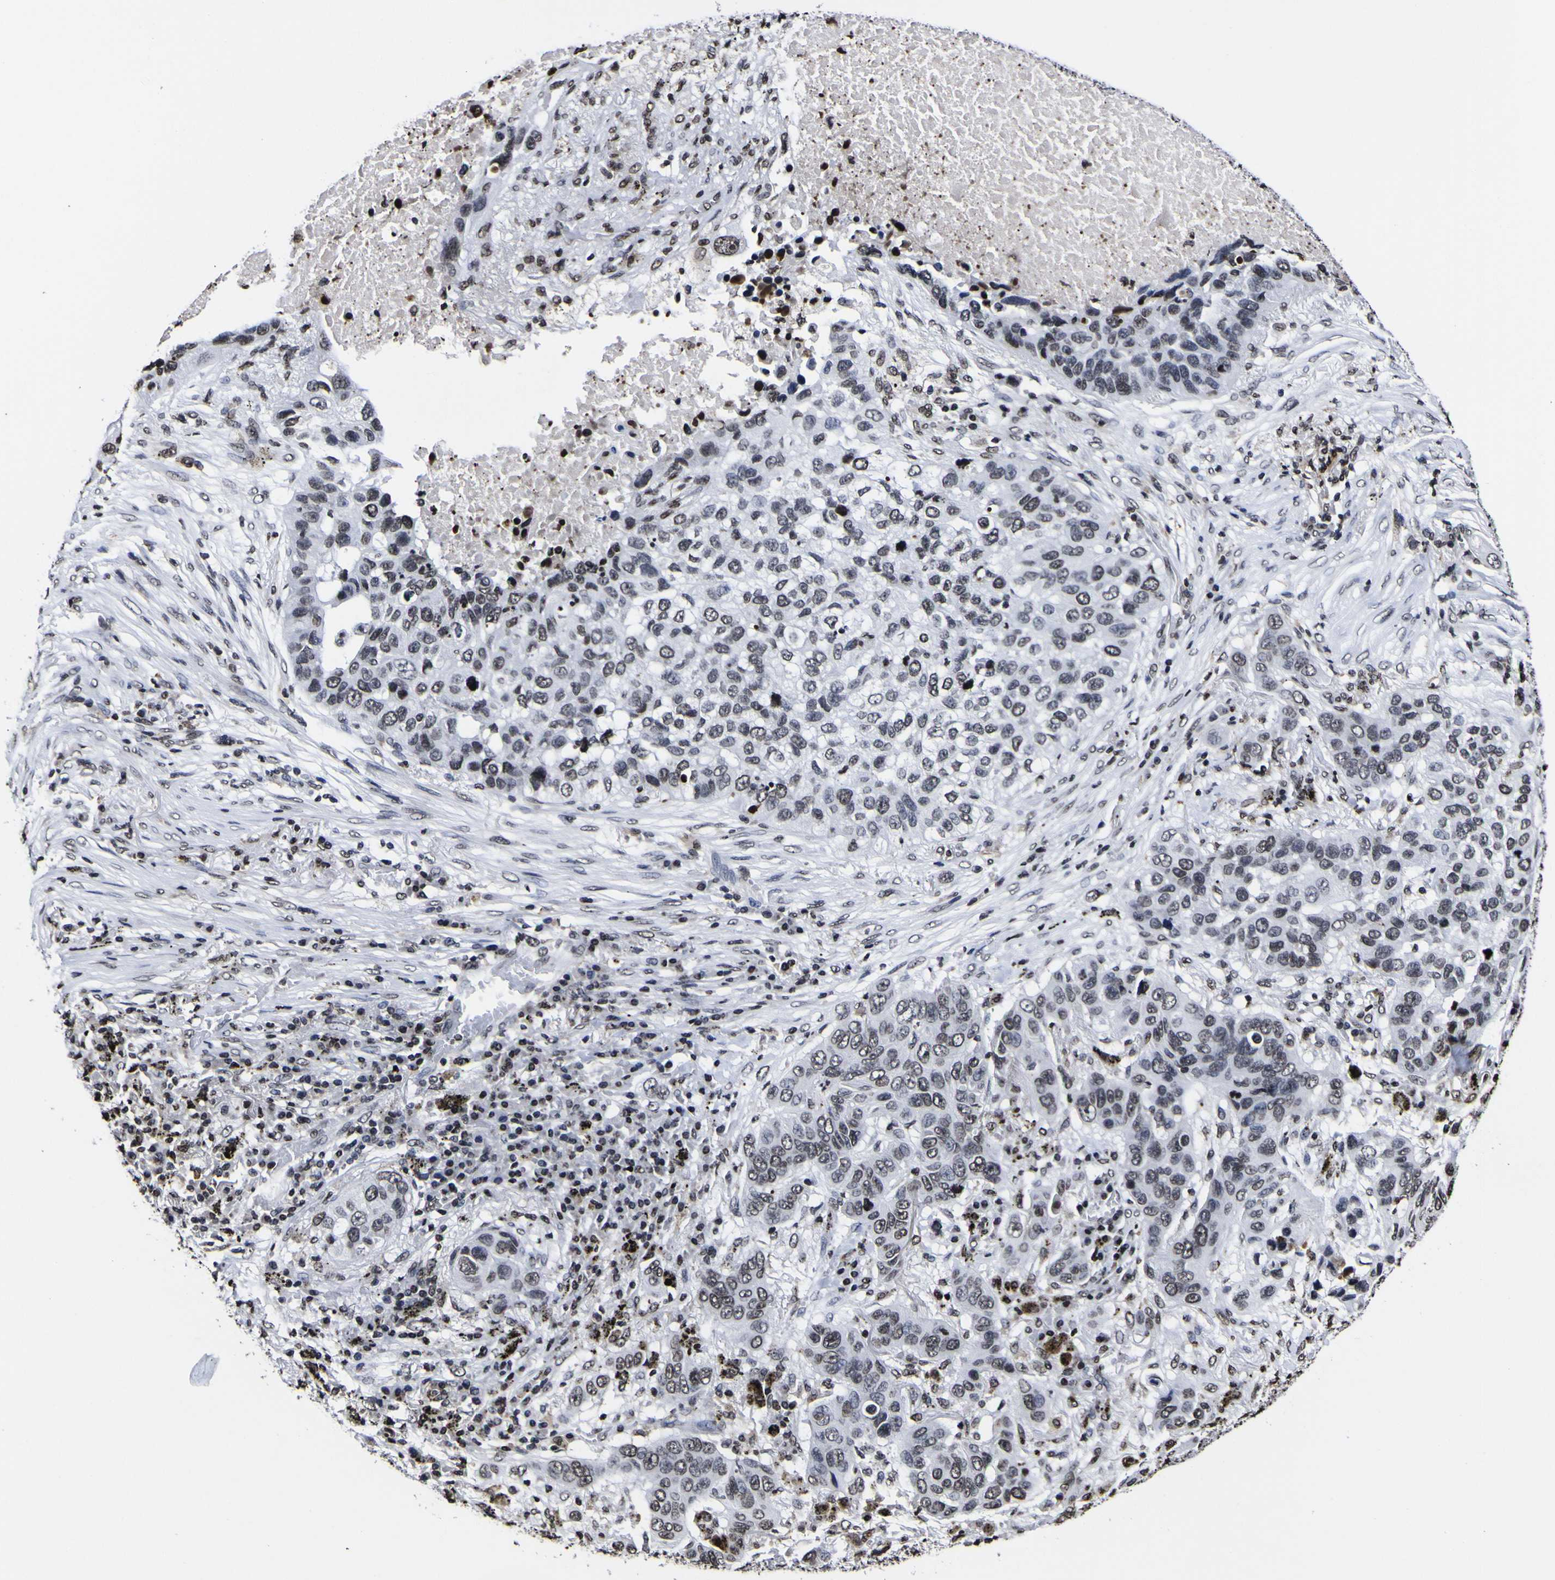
{"staining": {"intensity": "moderate", "quantity": "<25%", "location": "nuclear"}, "tissue": "lung cancer", "cell_type": "Tumor cells", "image_type": "cancer", "snomed": [{"axis": "morphology", "description": "Squamous cell carcinoma, NOS"}, {"axis": "topography", "description": "Lung"}], "caption": "Lung cancer (squamous cell carcinoma) tissue shows moderate nuclear staining in about <25% of tumor cells, visualized by immunohistochemistry.", "gene": "PIAS1", "patient": {"sex": "male", "age": 57}}